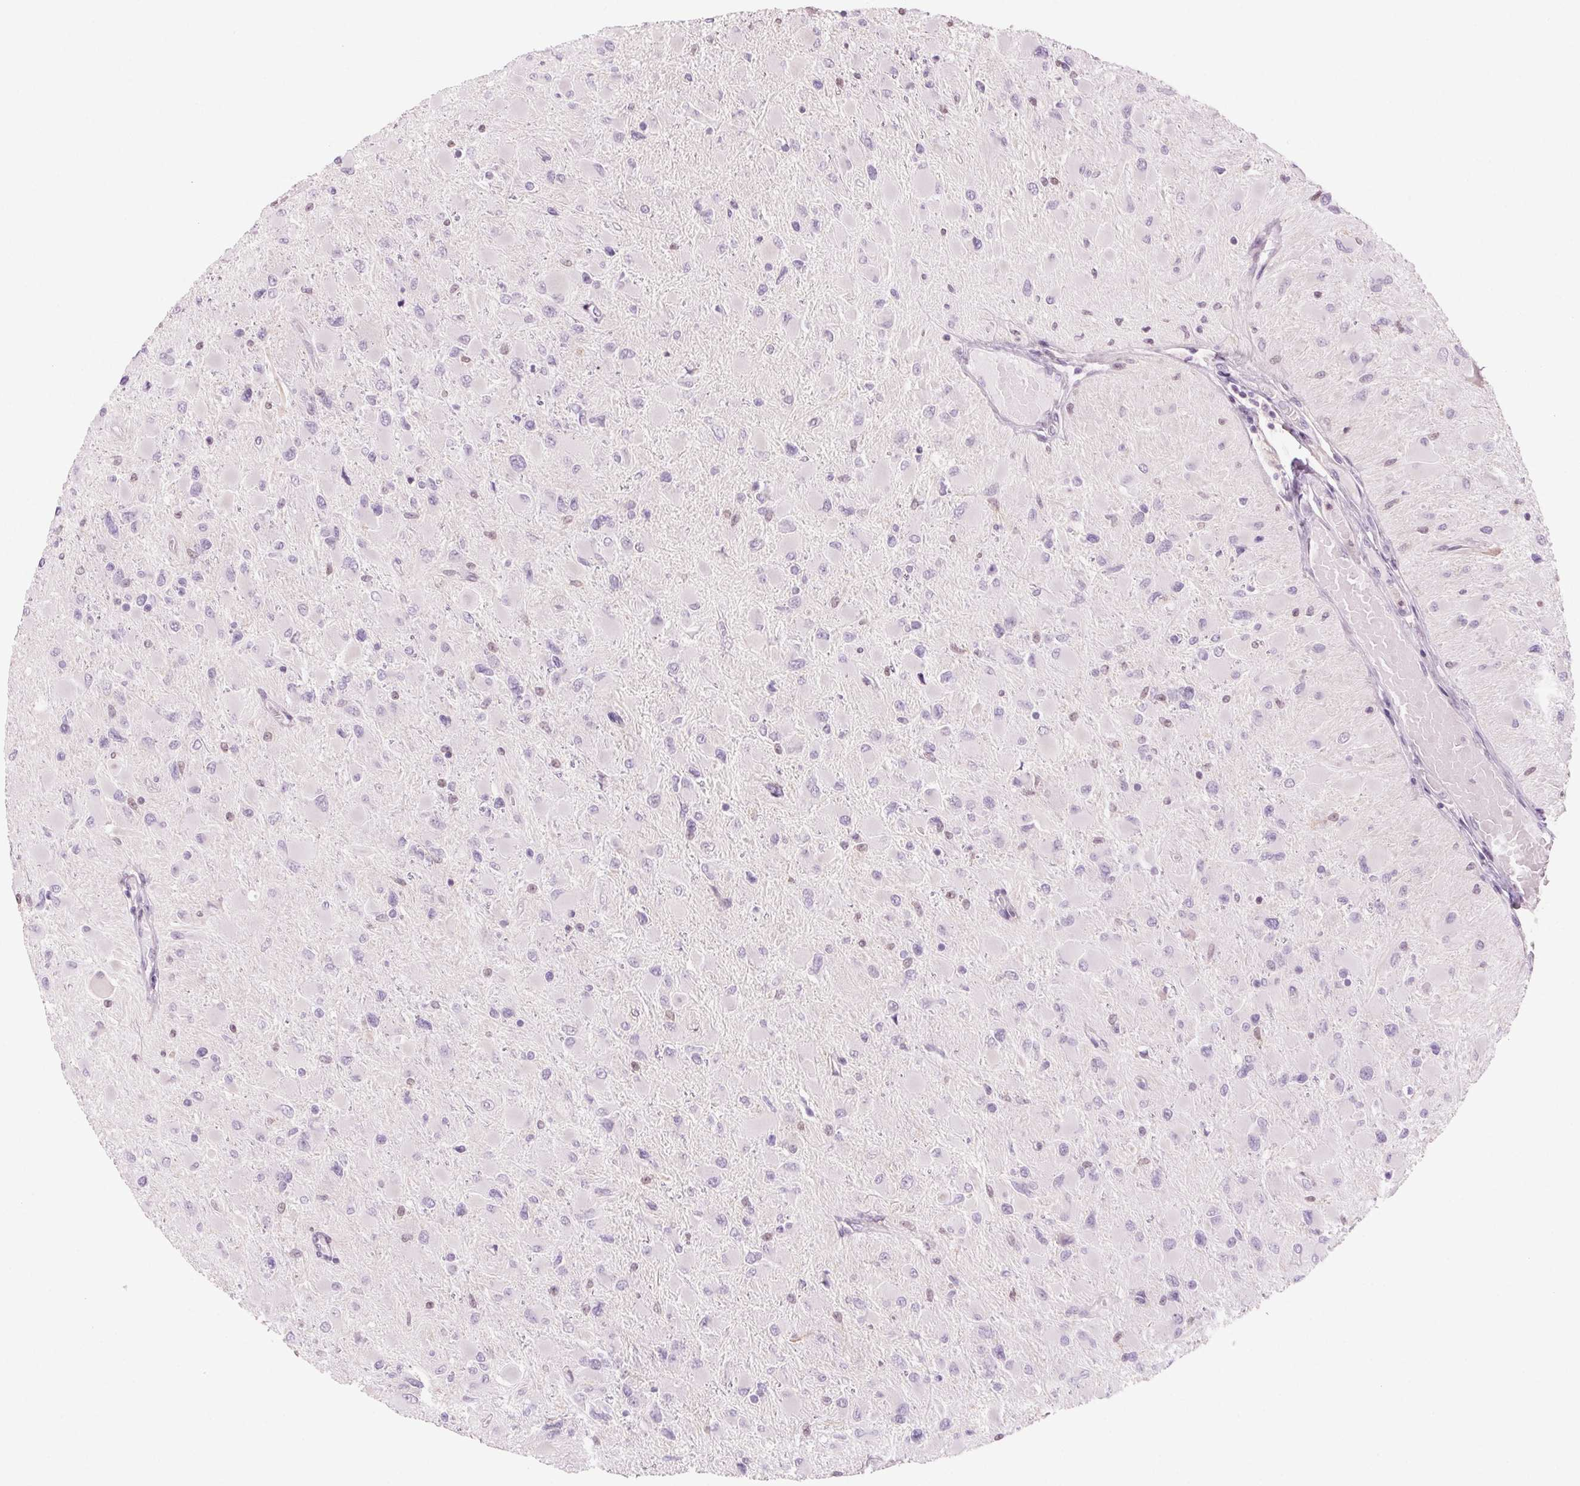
{"staining": {"intensity": "negative", "quantity": "none", "location": "none"}, "tissue": "glioma", "cell_type": "Tumor cells", "image_type": "cancer", "snomed": [{"axis": "morphology", "description": "Glioma, malignant, High grade"}, {"axis": "topography", "description": "Cerebral cortex"}], "caption": "Immunohistochemical staining of human high-grade glioma (malignant) displays no significant positivity in tumor cells.", "gene": "SLC6A19", "patient": {"sex": "female", "age": 36}}